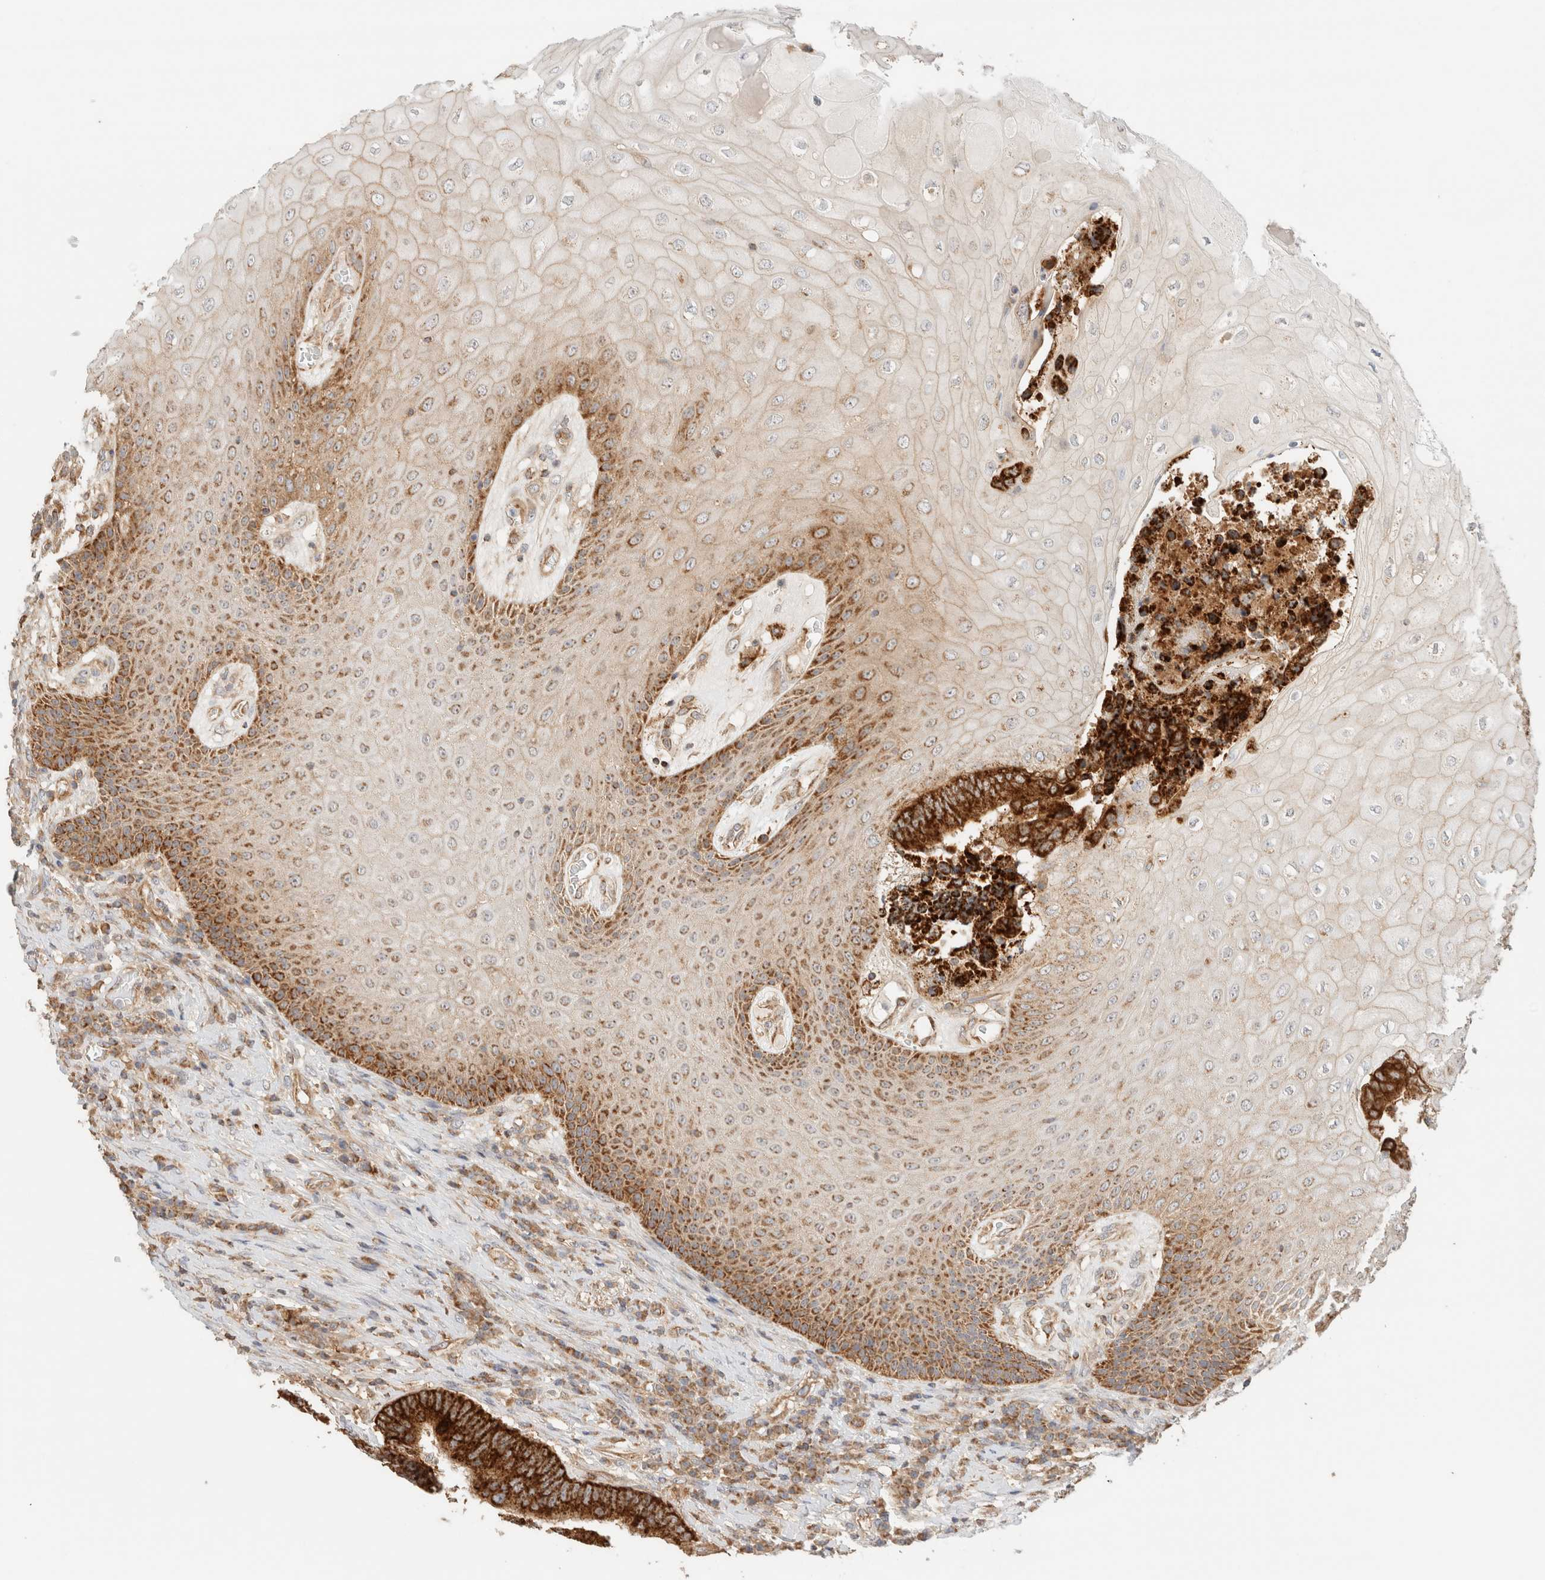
{"staining": {"intensity": "strong", "quantity": ">75%", "location": "cytoplasmic/membranous"}, "tissue": "colorectal cancer", "cell_type": "Tumor cells", "image_type": "cancer", "snomed": [{"axis": "morphology", "description": "Adenocarcinoma, NOS"}, {"axis": "topography", "description": "Rectum"}, {"axis": "topography", "description": "Anal"}], "caption": "Immunohistochemistry (IHC) (DAB) staining of human adenocarcinoma (colorectal) demonstrates strong cytoplasmic/membranous protein staining in about >75% of tumor cells.", "gene": "MRM3", "patient": {"sex": "female", "age": 89}}